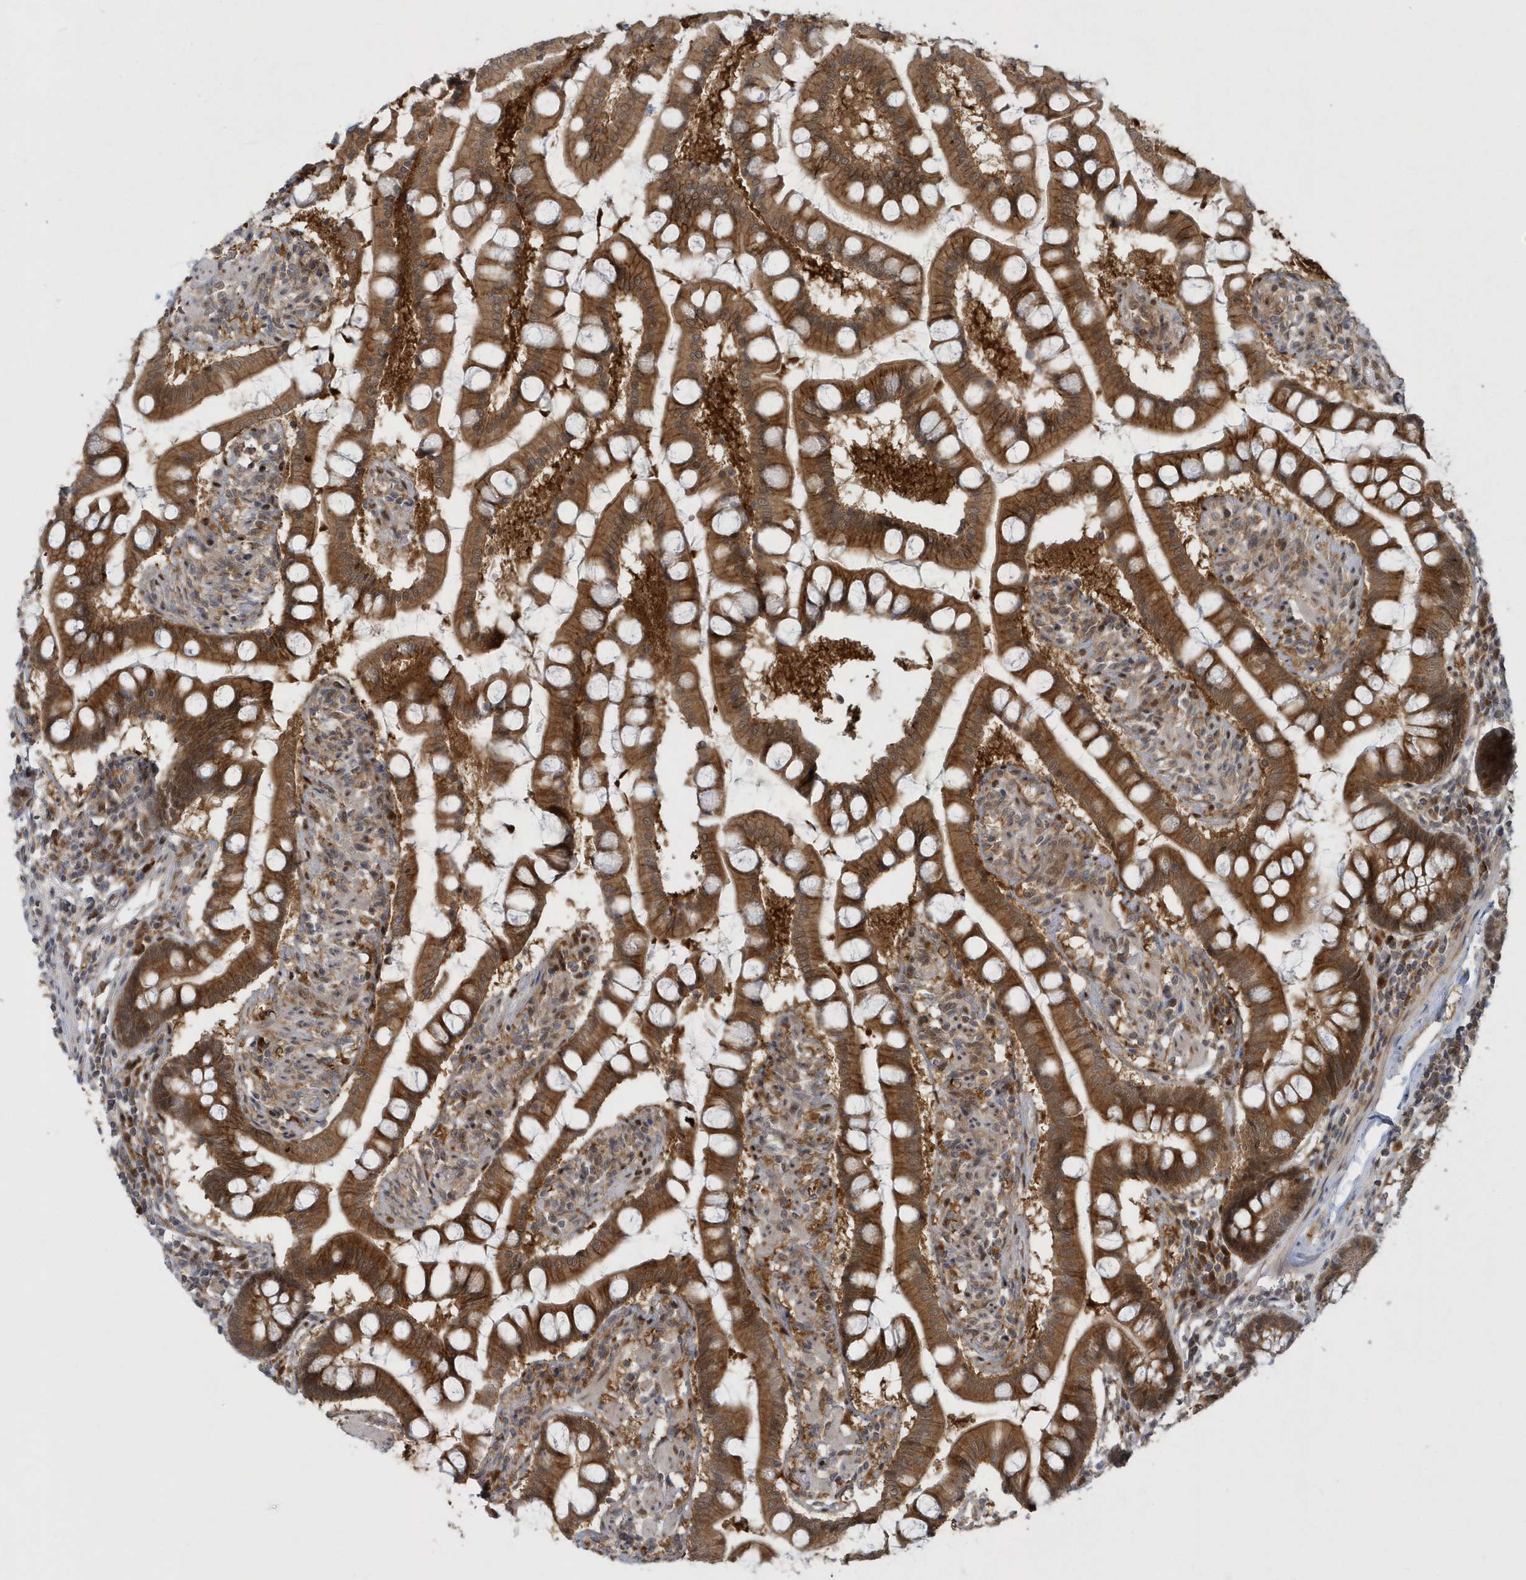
{"staining": {"intensity": "strong", "quantity": ">75%", "location": "cytoplasmic/membranous"}, "tissue": "small intestine", "cell_type": "Glandular cells", "image_type": "normal", "snomed": [{"axis": "morphology", "description": "Normal tissue, NOS"}, {"axis": "topography", "description": "Small intestine"}], "caption": "Protein staining demonstrates strong cytoplasmic/membranous expression in about >75% of glandular cells in unremarkable small intestine.", "gene": "ATG4A", "patient": {"sex": "male", "age": 41}}